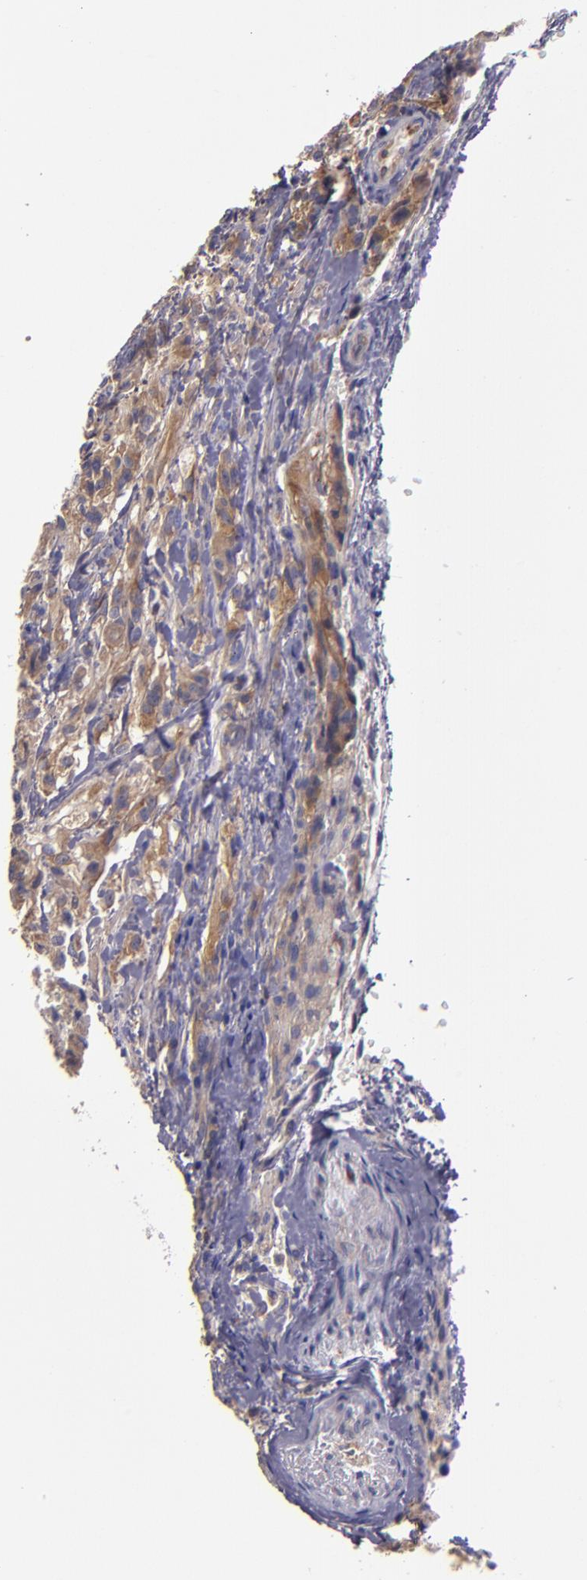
{"staining": {"intensity": "weak", "quantity": ">75%", "location": "cytoplasmic/membranous"}, "tissue": "glioma", "cell_type": "Tumor cells", "image_type": "cancer", "snomed": [{"axis": "morphology", "description": "Normal tissue, NOS"}, {"axis": "morphology", "description": "Glioma, malignant, High grade"}, {"axis": "topography", "description": "Cerebral cortex"}], "caption": "The histopathology image demonstrates immunohistochemical staining of glioma. There is weak cytoplasmic/membranous positivity is present in about >75% of tumor cells. Nuclei are stained in blue.", "gene": "CARS1", "patient": {"sex": "male", "age": 56}}